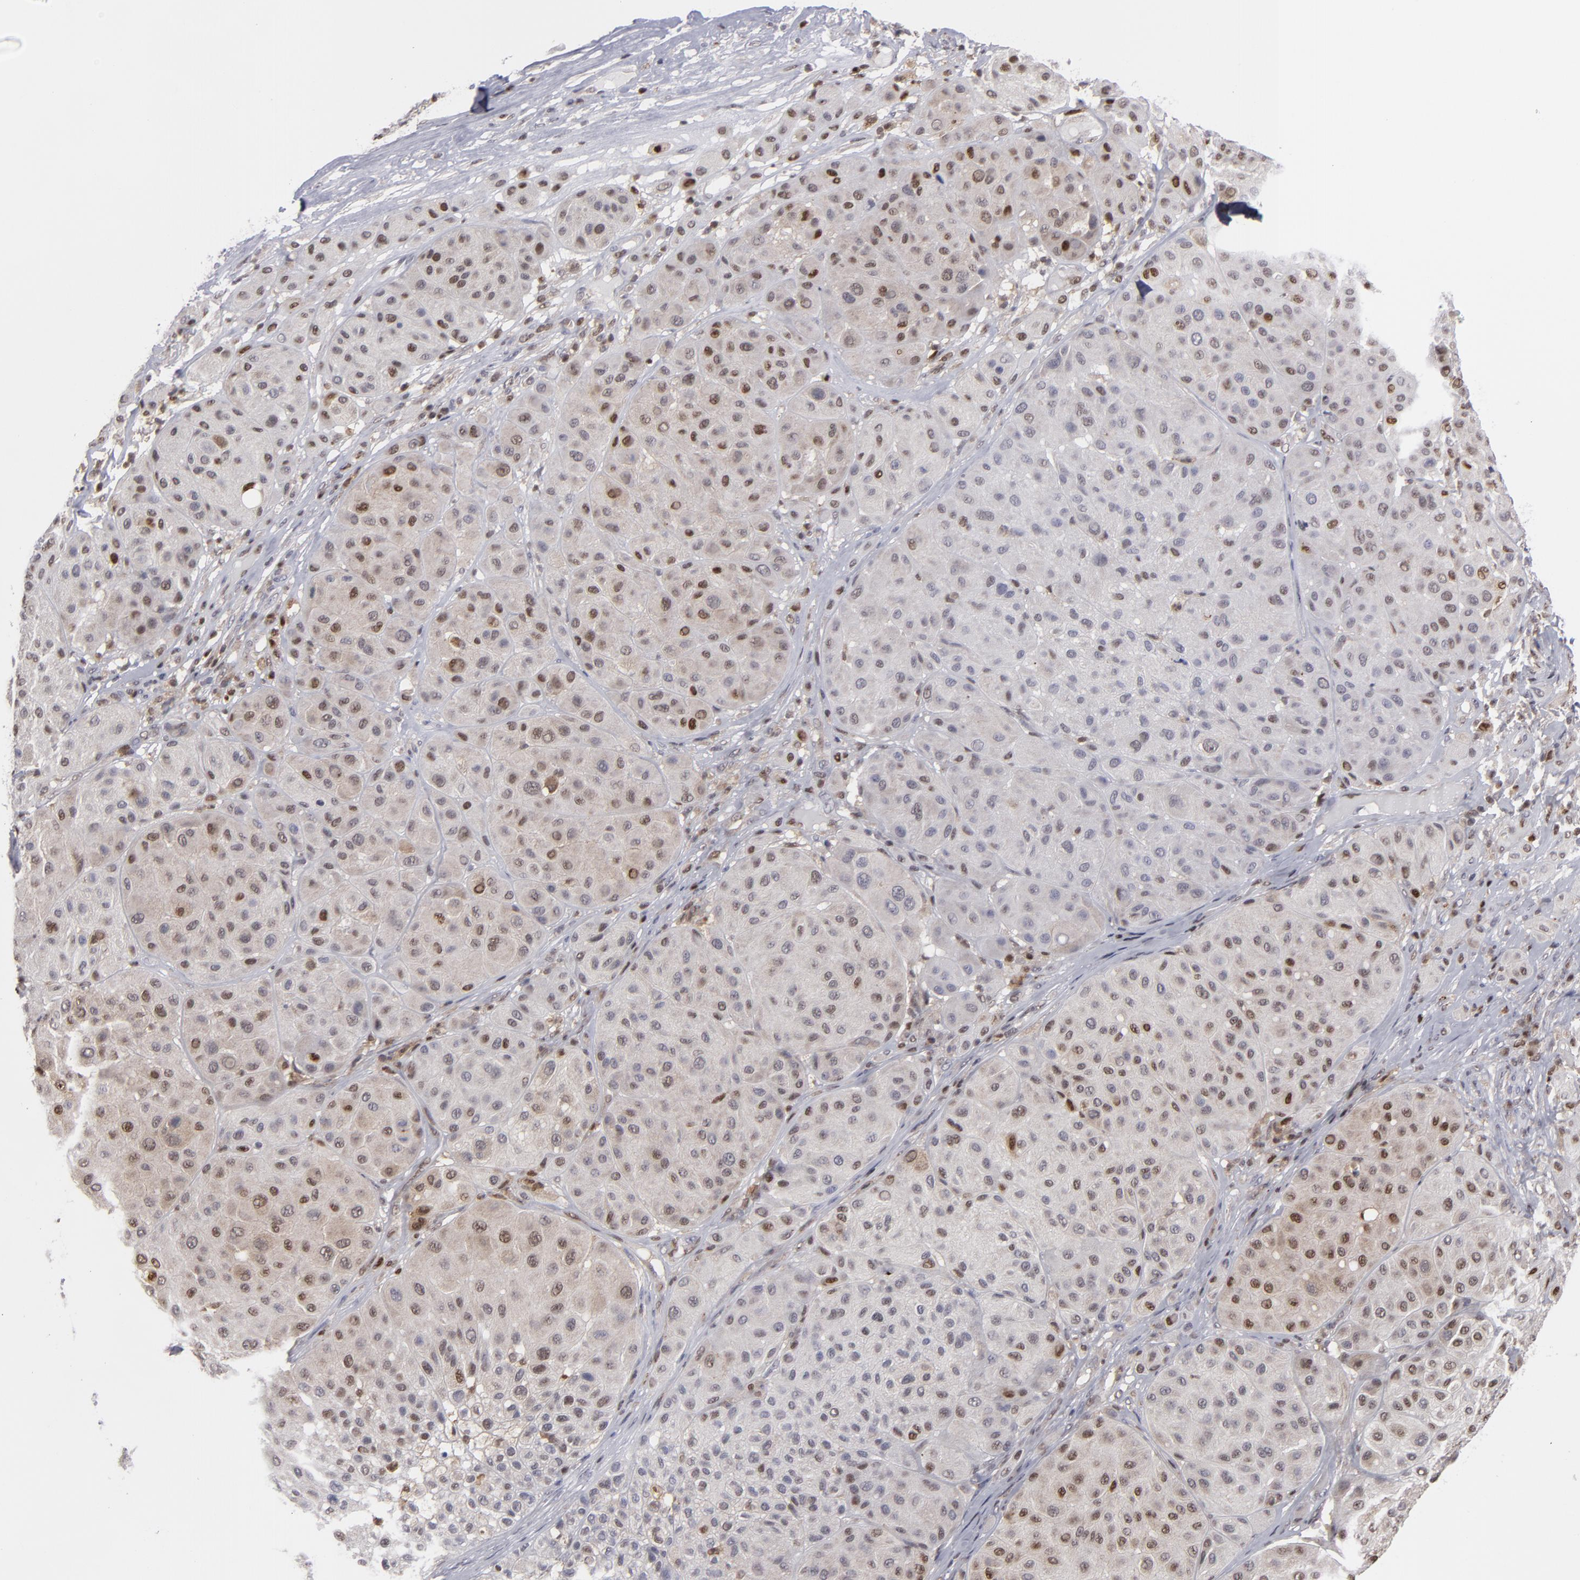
{"staining": {"intensity": "weak", "quantity": "25%-75%", "location": "nuclear"}, "tissue": "melanoma", "cell_type": "Tumor cells", "image_type": "cancer", "snomed": [{"axis": "morphology", "description": "Normal tissue, NOS"}, {"axis": "morphology", "description": "Malignant melanoma, Metastatic site"}, {"axis": "topography", "description": "Skin"}], "caption": "Malignant melanoma (metastatic site) was stained to show a protein in brown. There is low levels of weak nuclear positivity in about 25%-75% of tumor cells.", "gene": "GSR", "patient": {"sex": "male", "age": 41}}